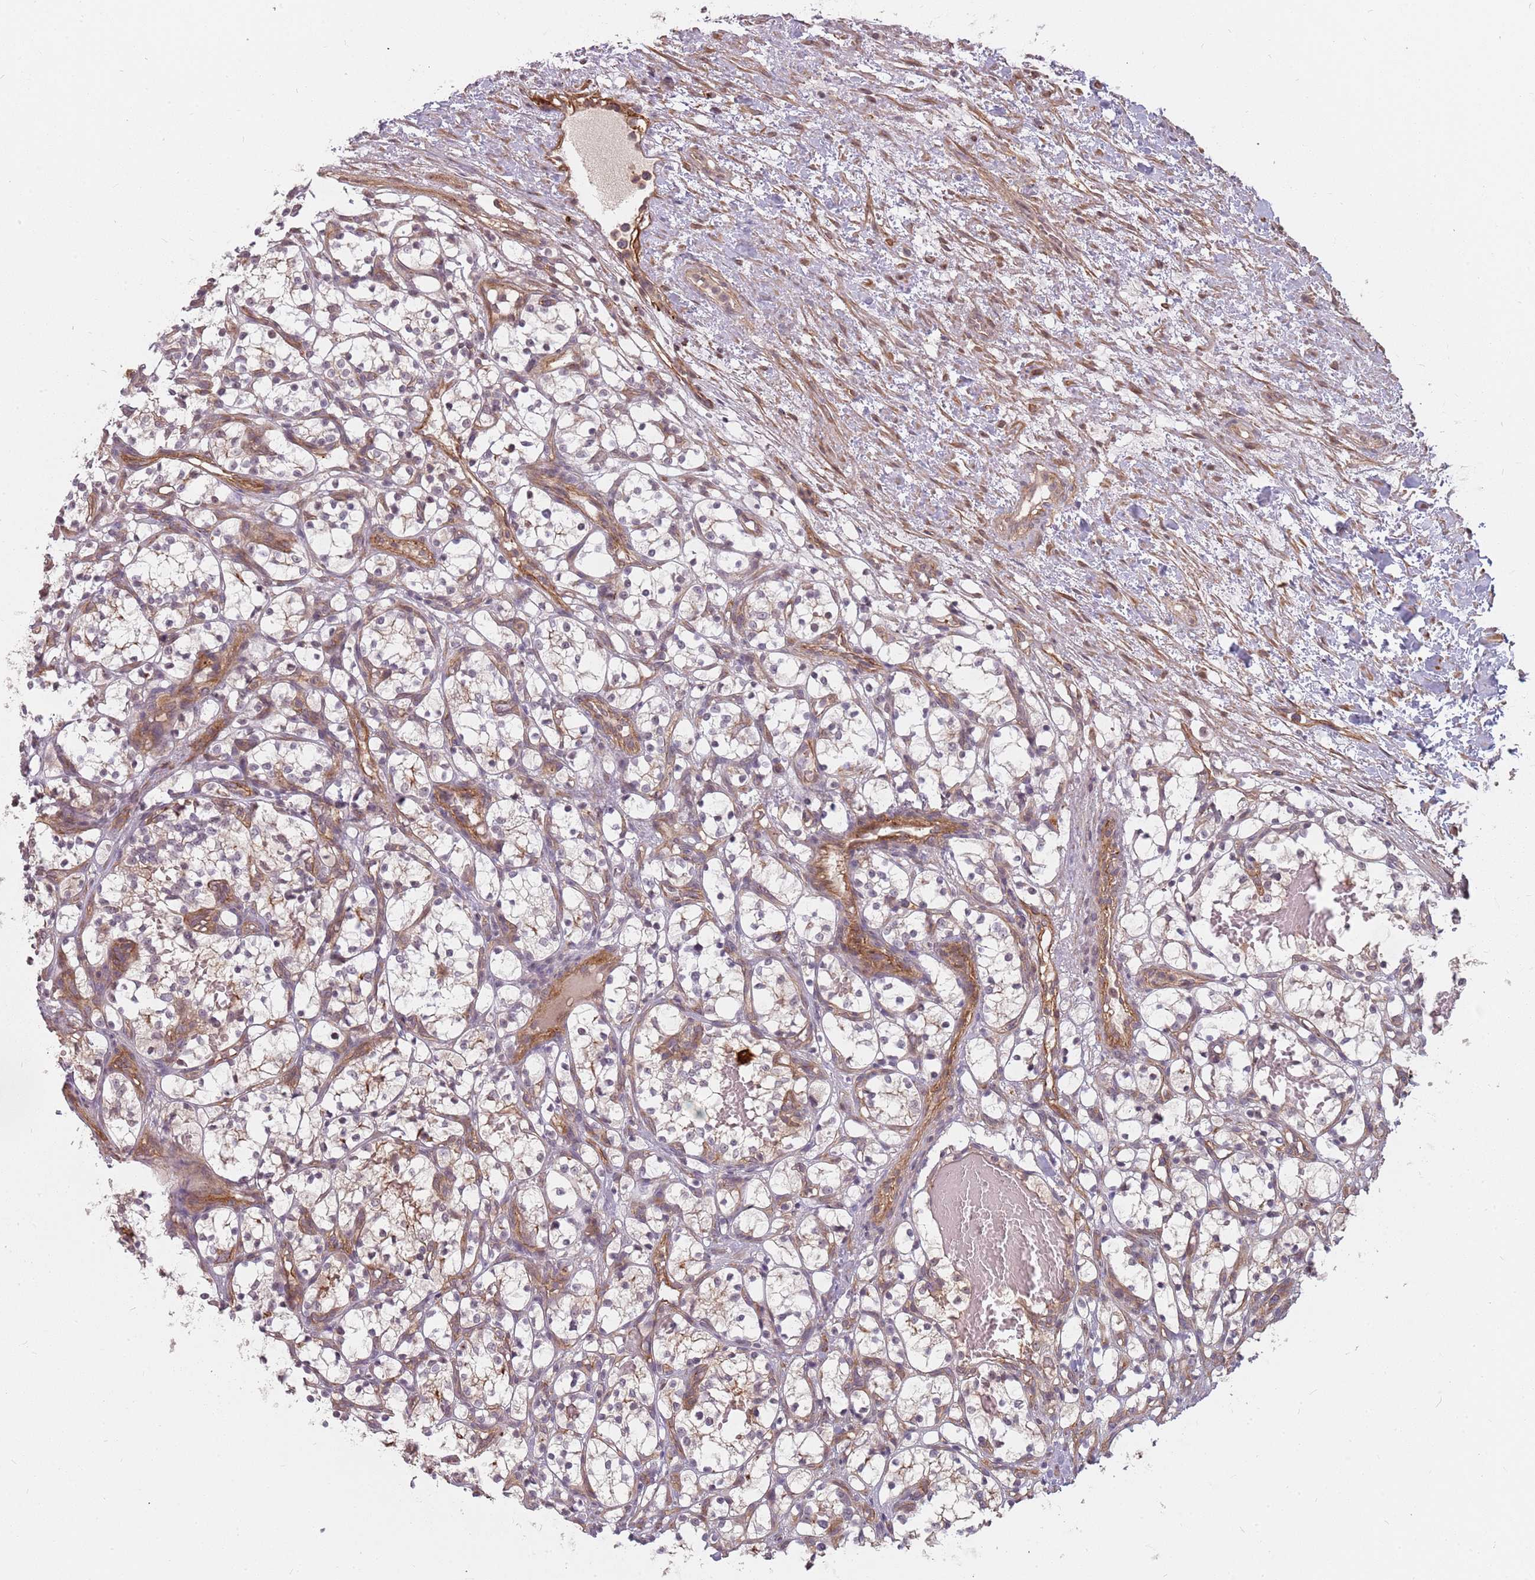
{"staining": {"intensity": "negative", "quantity": "none", "location": "none"}, "tissue": "renal cancer", "cell_type": "Tumor cells", "image_type": "cancer", "snomed": [{"axis": "morphology", "description": "Adenocarcinoma, NOS"}, {"axis": "topography", "description": "Kidney"}], "caption": "This is an immunohistochemistry (IHC) micrograph of adenocarcinoma (renal). There is no expression in tumor cells.", "gene": "PPP1R14C", "patient": {"sex": "female", "age": 69}}